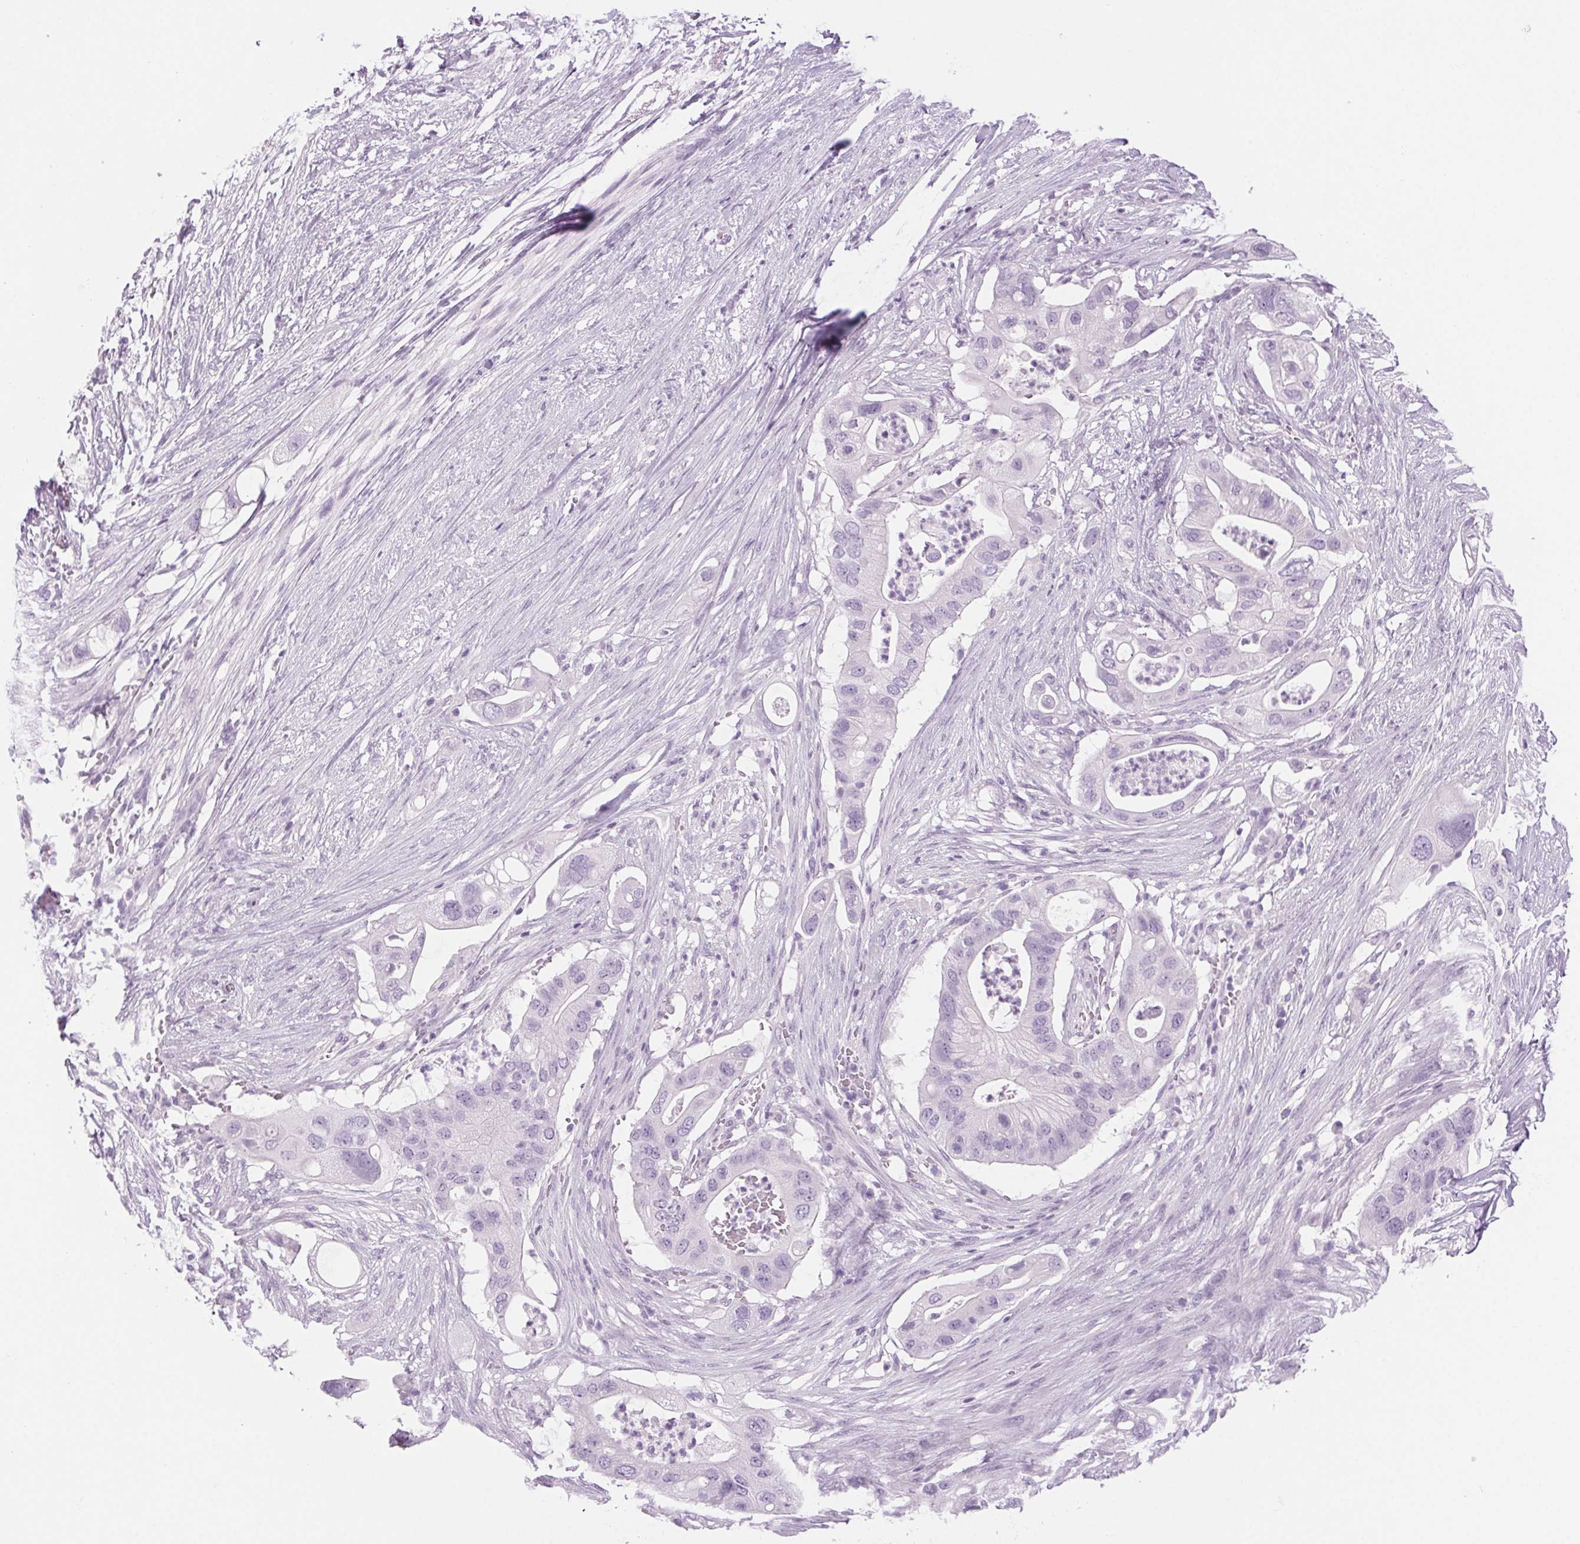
{"staining": {"intensity": "negative", "quantity": "none", "location": "none"}, "tissue": "pancreatic cancer", "cell_type": "Tumor cells", "image_type": "cancer", "snomed": [{"axis": "morphology", "description": "Adenocarcinoma, NOS"}, {"axis": "topography", "description": "Pancreas"}], "caption": "IHC histopathology image of pancreatic cancer stained for a protein (brown), which demonstrates no expression in tumor cells.", "gene": "LRP2", "patient": {"sex": "female", "age": 72}}